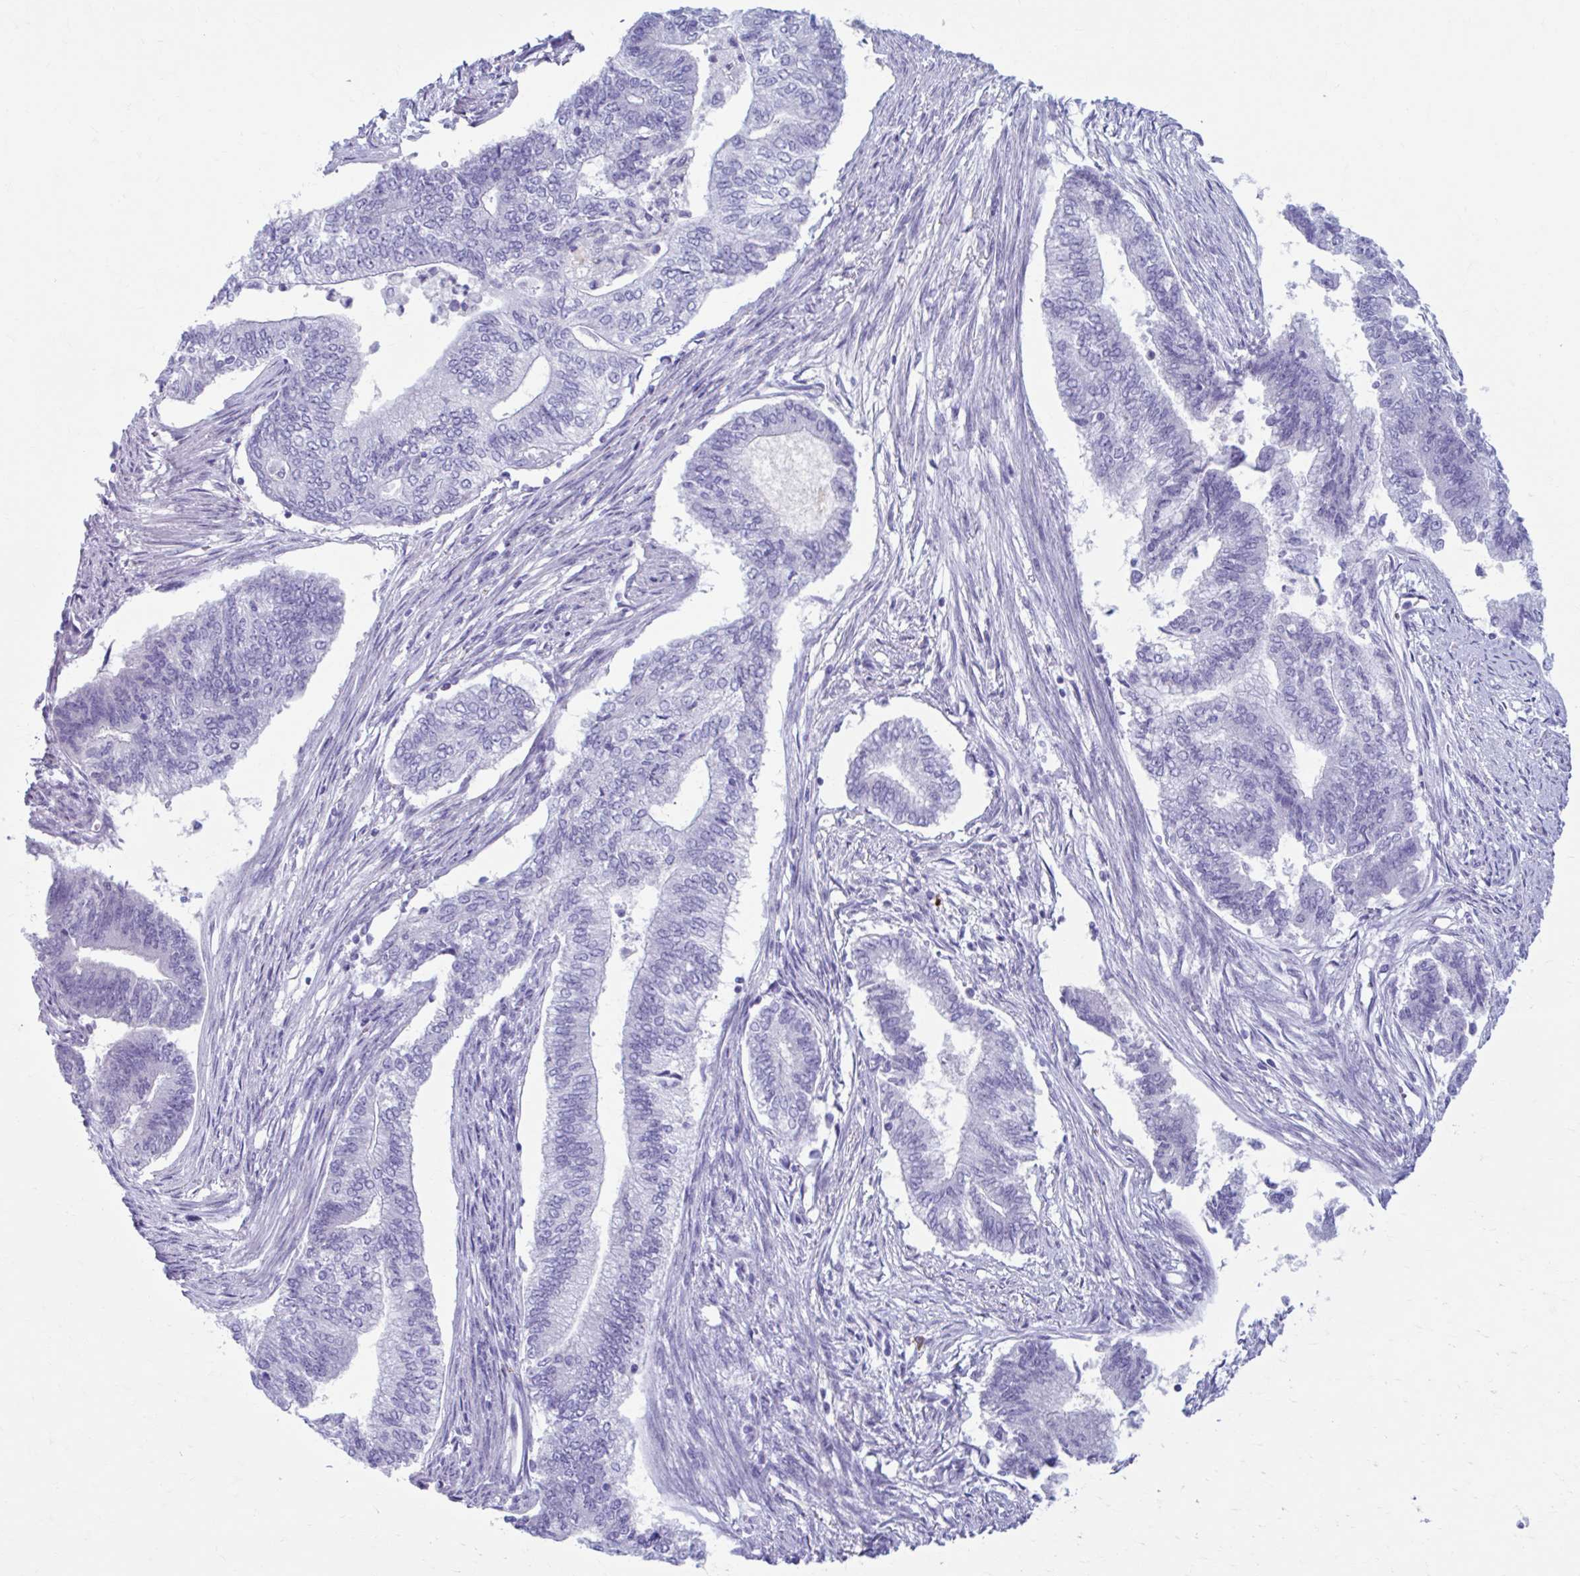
{"staining": {"intensity": "negative", "quantity": "none", "location": "none"}, "tissue": "endometrial cancer", "cell_type": "Tumor cells", "image_type": "cancer", "snomed": [{"axis": "morphology", "description": "Adenocarcinoma, NOS"}, {"axis": "topography", "description": "Endometrium"}], "caption": "Immunohistochemistry (IHC) histopathology image of neoplastic tissue: endometrial adenocarcinoma stained with DAB shows no significant protein staining in tumor cells.", "gene": "C12orf71", "patient": {"sex": "female", "age": 65}}